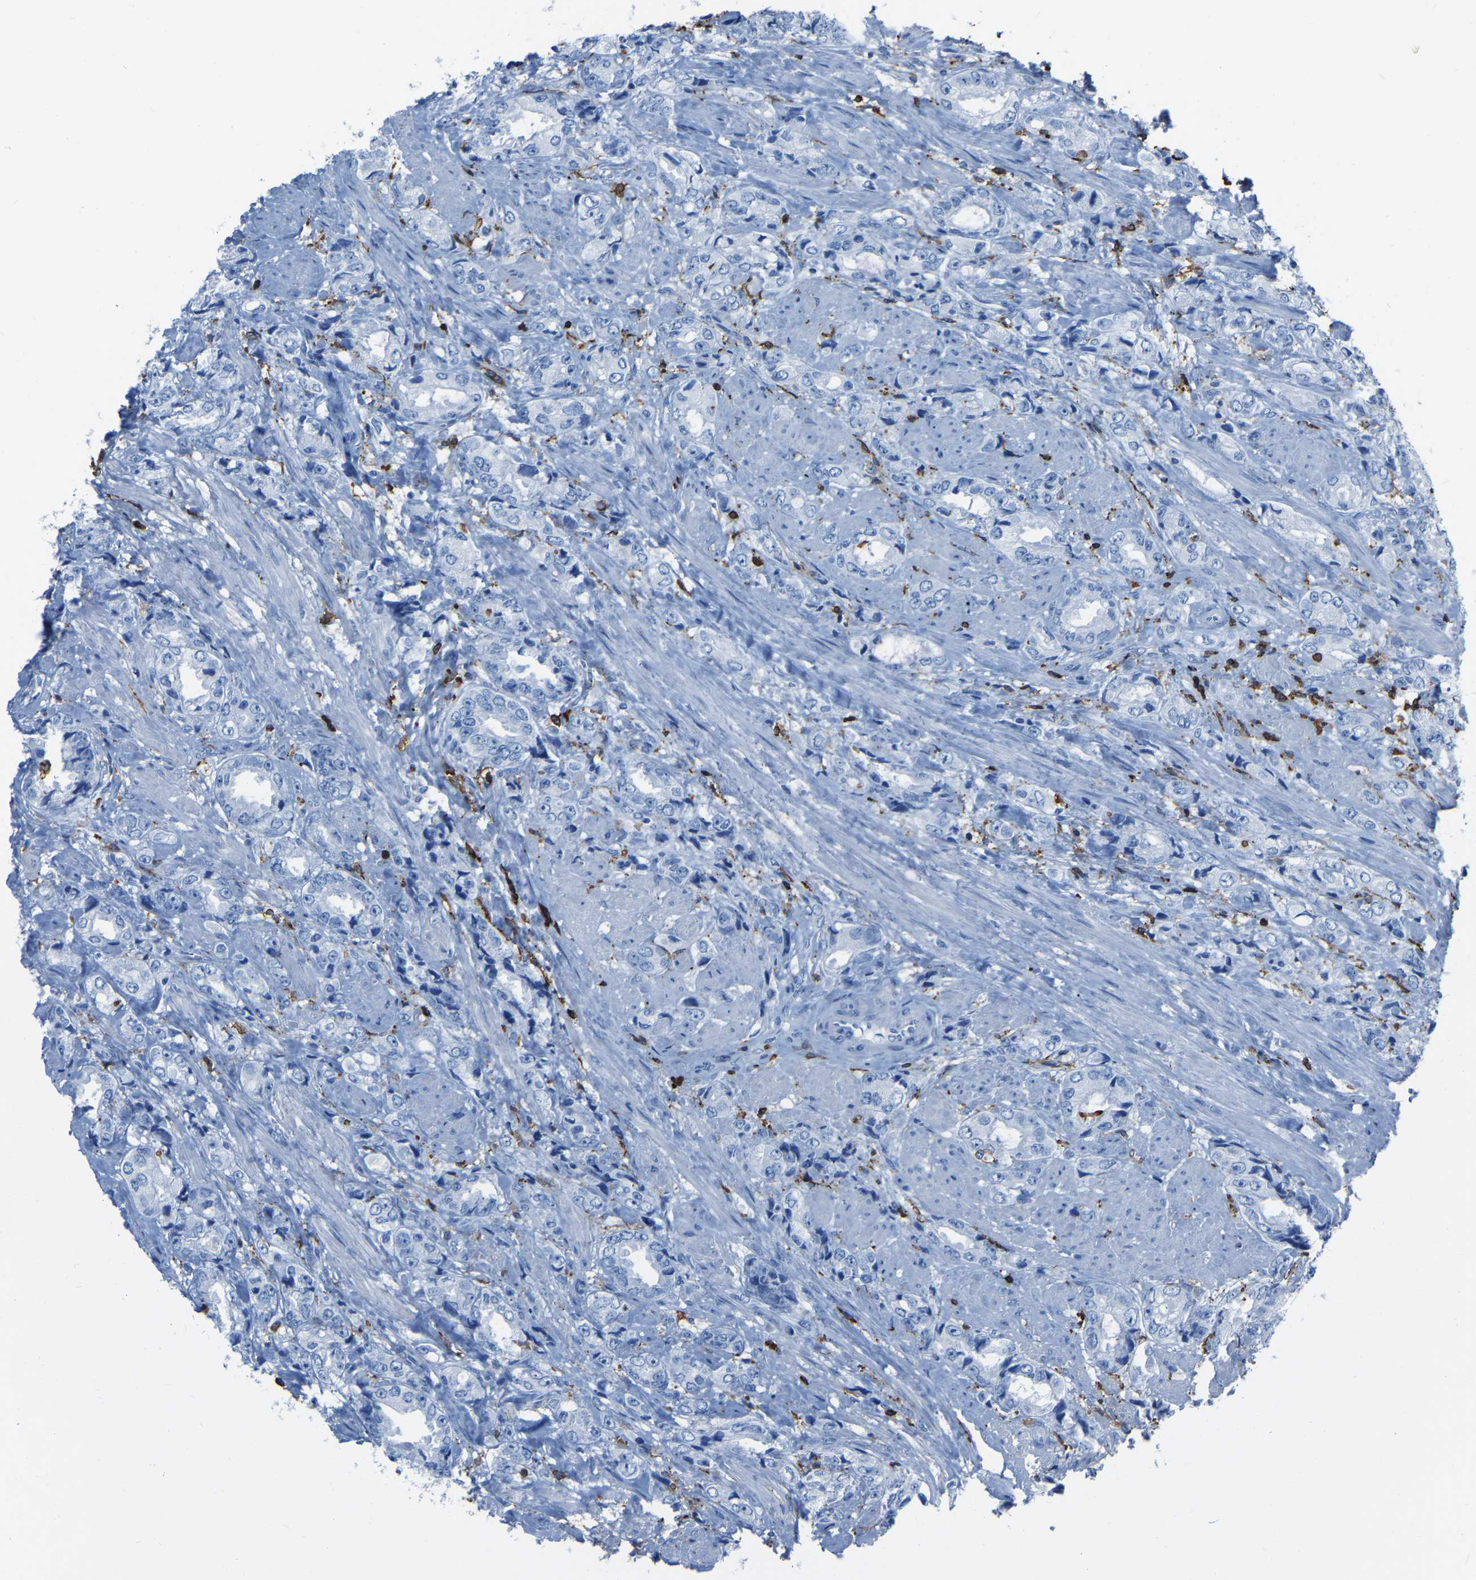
{"staining": {"intensity": "negative", "quantity": "none", "location": "none"}, "tissue": "prostate cancer", "cell_type": "Tumor cells", "image_type": "cancer", "snomed": [{"axis": "morphology", "description": "Adenocarcinoma, High grade"}, {"axis": "topography", "description": "Prostate"}], "caption": "The micrograph displays no staining of tumor cells in prostate cancer (high-grade adenocarcinoma).", "gene": "LSP1", "patient": {"sex": "male", "age": 61}}